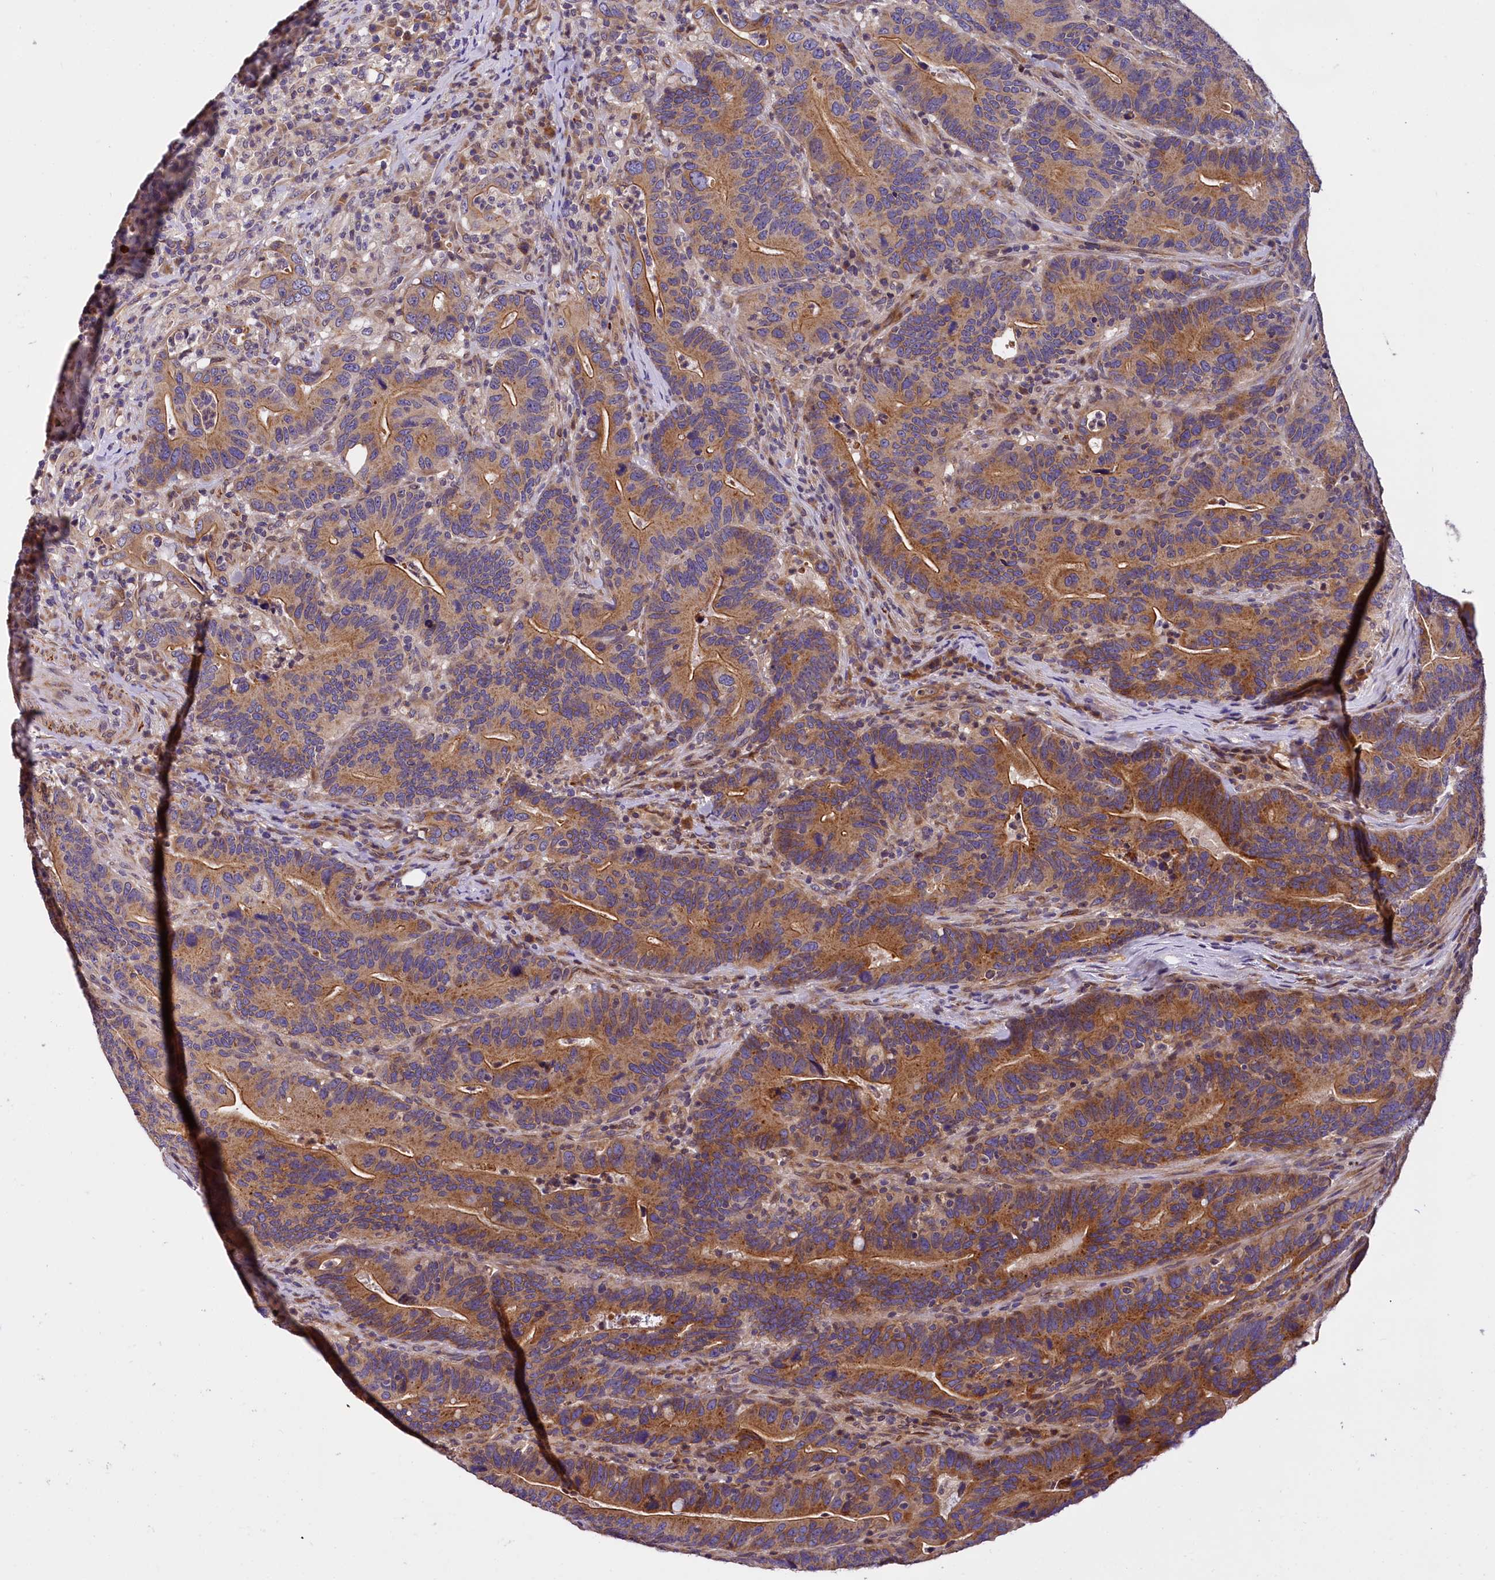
{"staining": {"intensity": "moderate", "quantity": ">75%", "location": "cytoplasmic/membranous"}, "tissue": "colorectal cancer", "cell_type": "Tumor cells", "image_type": "cancer", "snomed": [{"axis": "morphology", "description": "Adenocarcinoma, NOS"}, {"axis": "topography", "description": "Colon"}], "caption": "An immunohistochemistry (IHC) histopathology image of tumor tissue is shown. Protein staining in brown shows moderate cytoplasmic/membranous positivity in colorectal adenocarcinoma within tumor cells.", "gene": "SUPV3L1", "patient": {"sex": "female", "age": 66}}